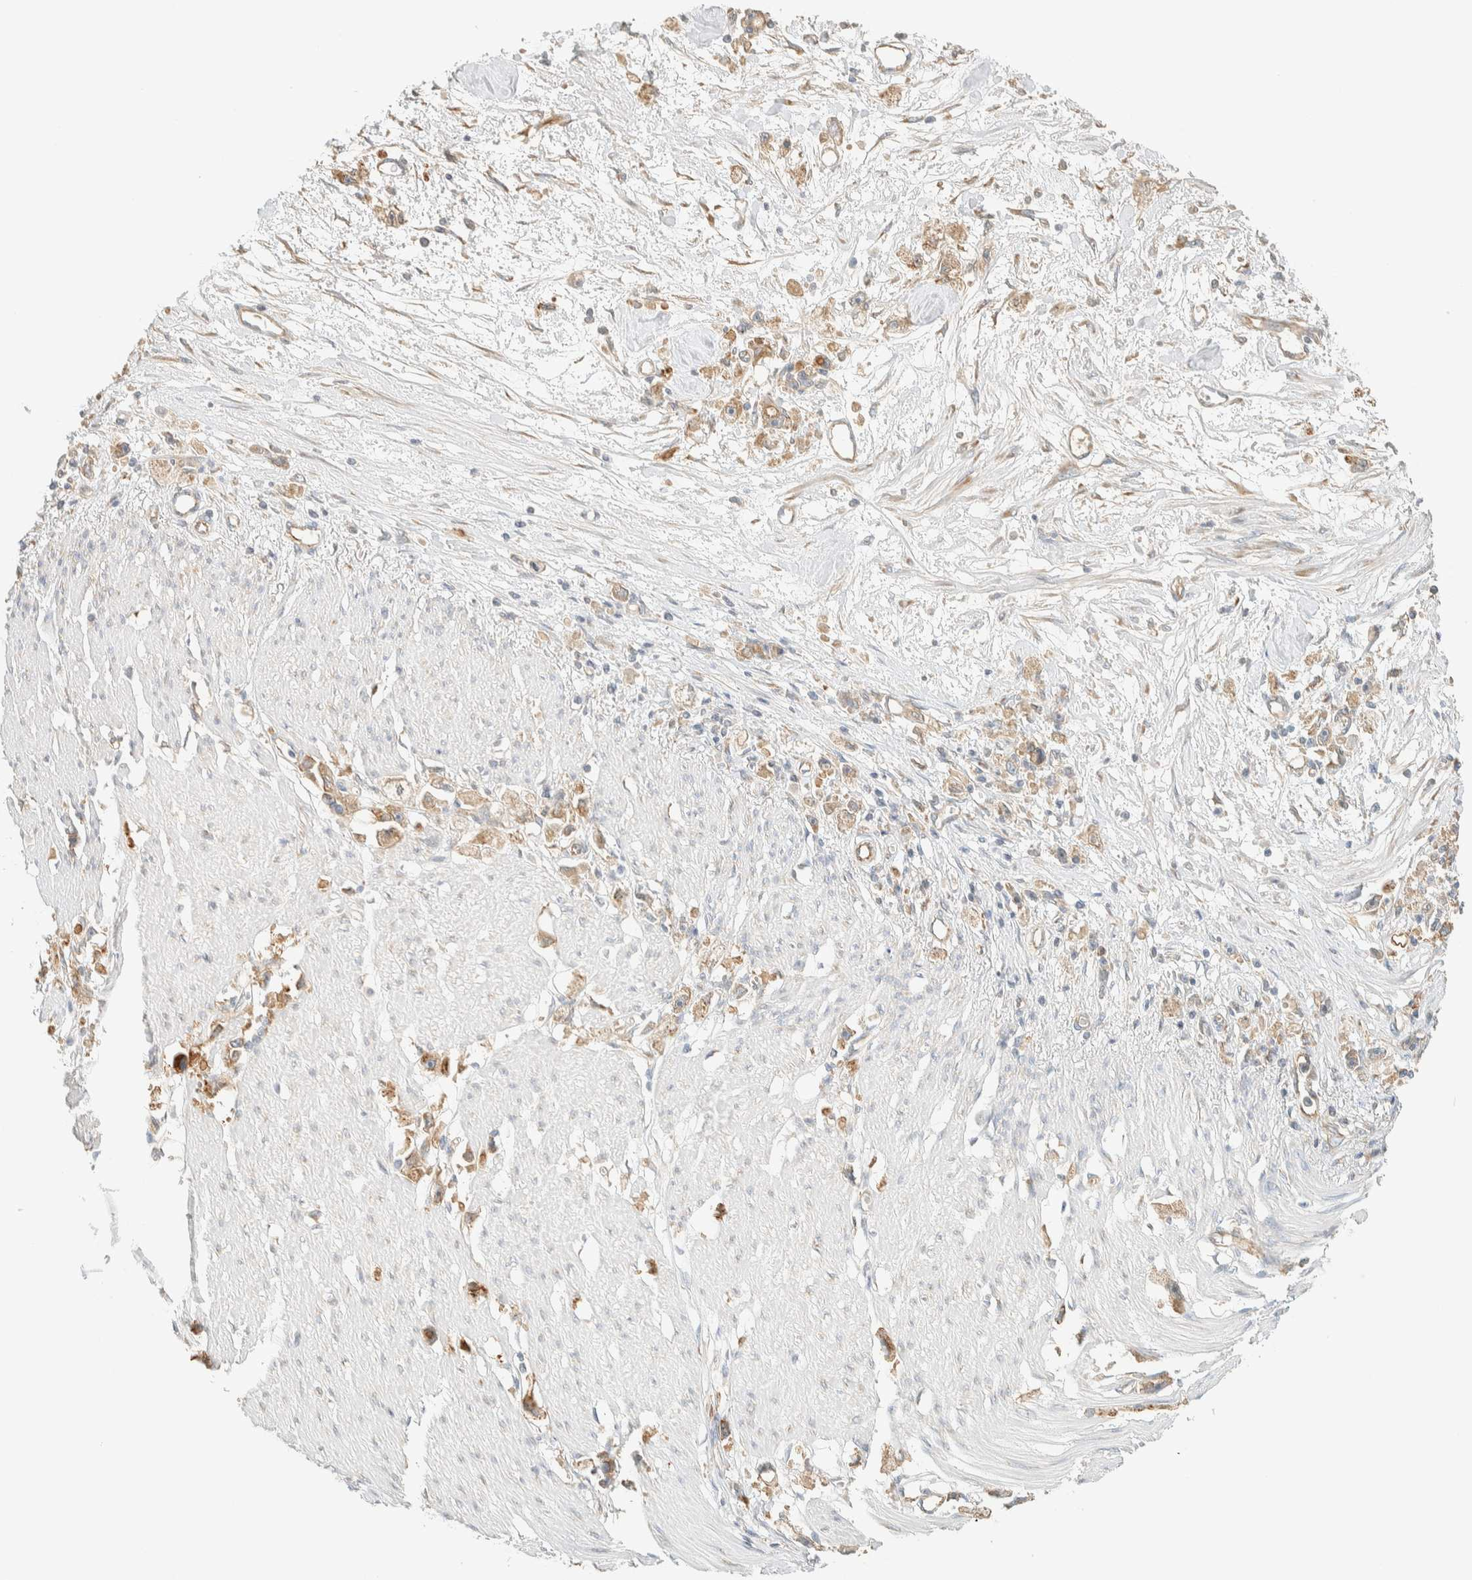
{"staining": {"intensity": "weak", "quantity": "<25%", "location": "cytoplasmic/membranous"}, "tissue": "stomach cancer", "cell_type": "Tumor cells", "image_type": "cancer", "snomed": [{"axis": "morphology", "description": "Adenocarcinoma, NOS"}, {"axis": "topography", "description": "Stomach"}], "caption": "Immunohistochemistry photomicrograph of human stomach cancer stained for a protein (brown), which demonstrates no expression in tumor cells. (DAB IHC, high magnification).", "gene": "LIMA1", "patient": {"sex": "female", "age": 59}}